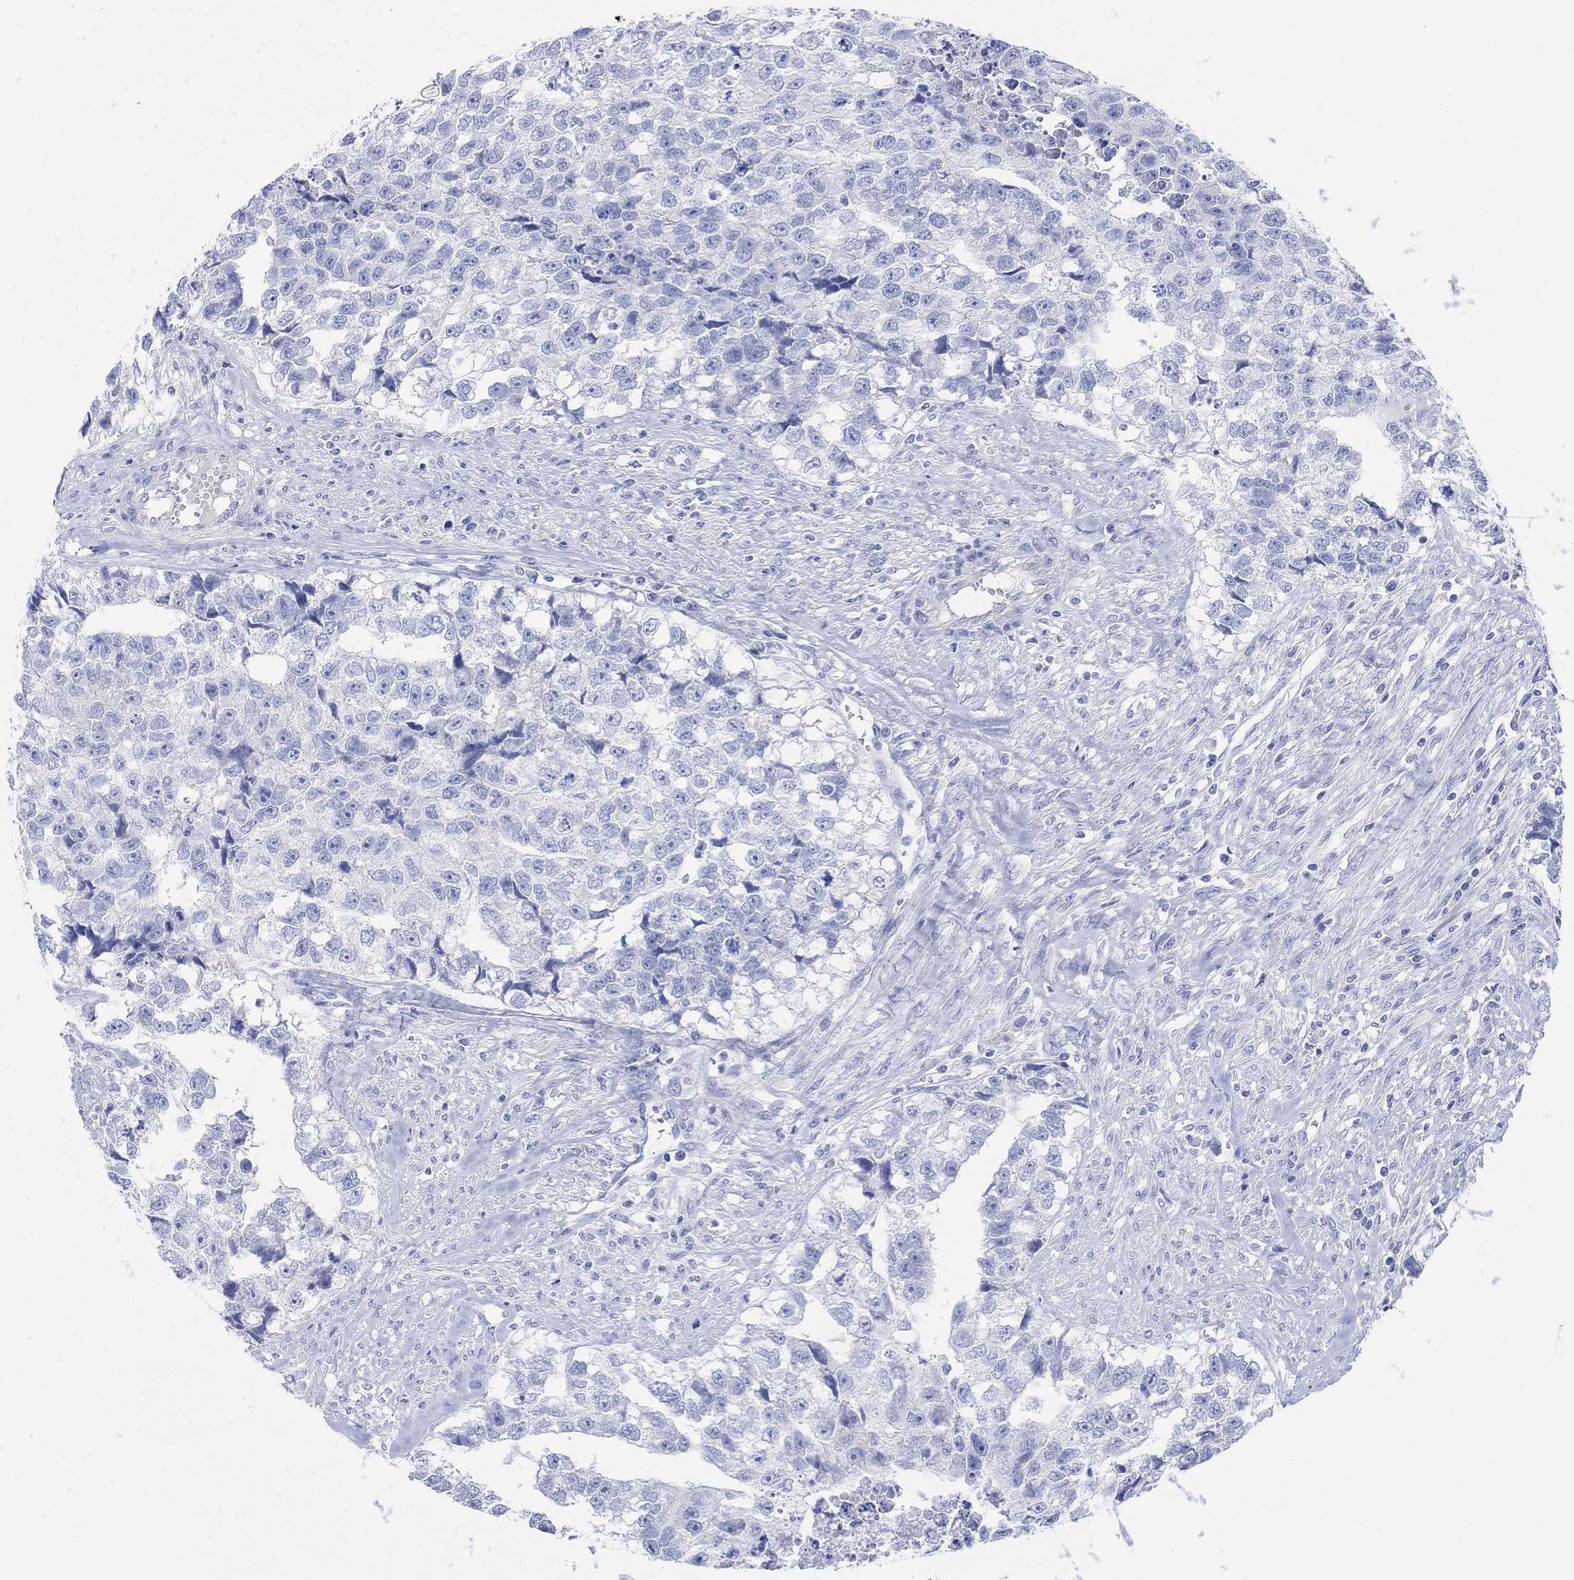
{"staining": {"intensity": "negative", "quantity": "none", "location": "none"}, "tissue": "testis cancer", "cell_type": "Tumor cells", "image_type": "cancer", "snomed": [{"axis": "morphology", "description": "Carcinoma, Embryonal, NOS"}, {"axis": "morphology", "description": "Teratoma, malignant, NOS"}, {"axis": "topography", "description": "Testis"}], "caption": "IHC photomicrograph of neoplastic tissue: human testis cancer stained with DAB exhibits no significant protein expression in tumor cells. (DAB (3,3'-diaminobenzidine) IHC with hematoxylin counter stain).", "gene": "GNG13", "patient": {"sex": "male", "age": 44}}